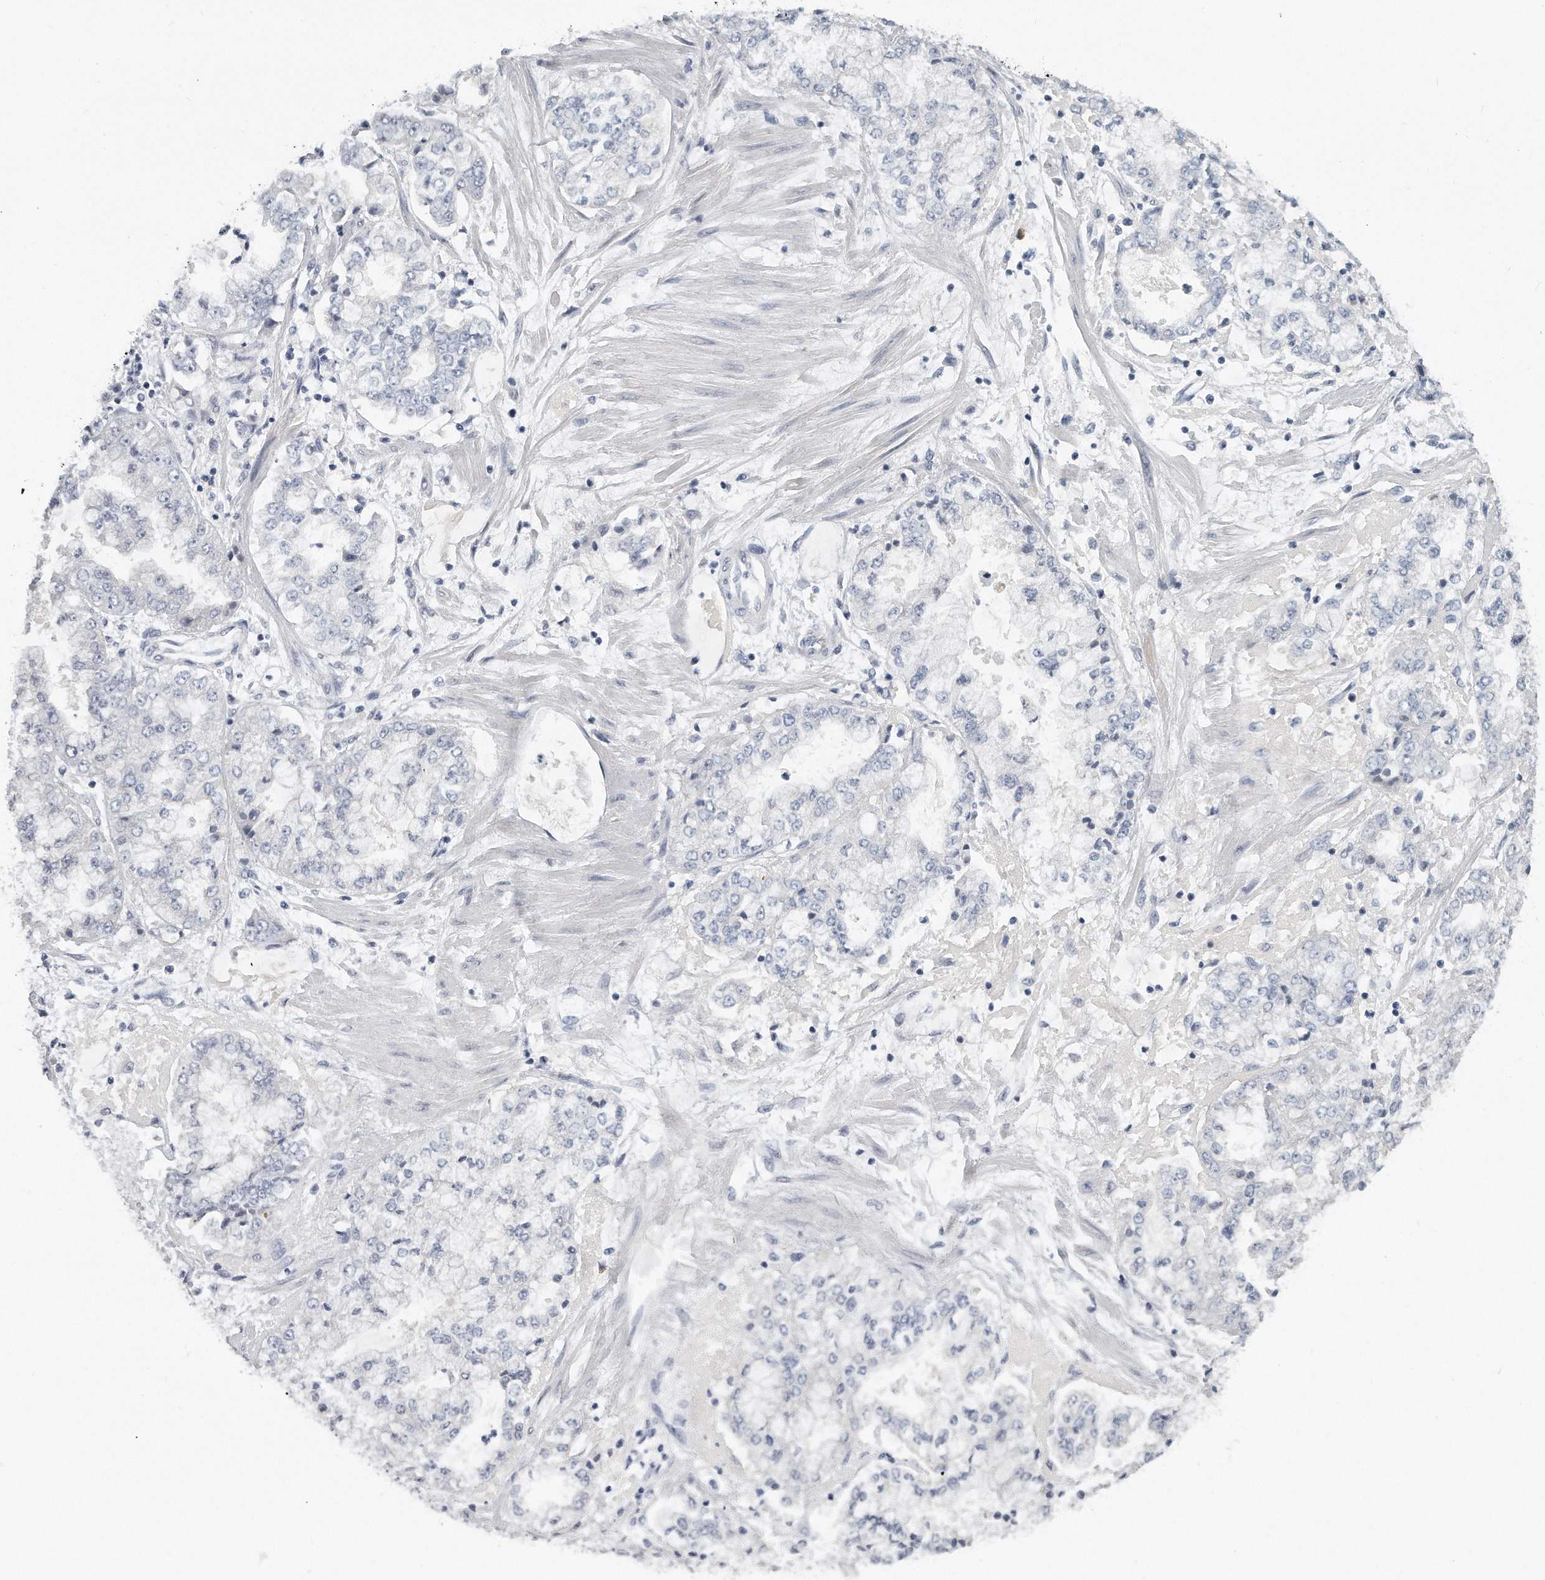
{"staining": {"intensity": "negative", "quantity": "none", "location": "none"}, "tissue": "stomach cancer", "cell_type": "Tumor cells", "image_type": "cancer", "snomed": [{"axis": "morphology", "description": "Adenocarcinoma, NOS"}, {"axis": "topography", "description": "Stomach"}], "caption": "Tumor cells show no significant positivity in stomach cancer (adenocarcinoma).", "gene": "KLHL7", "patient": {"sex": "male", "age": 76}}